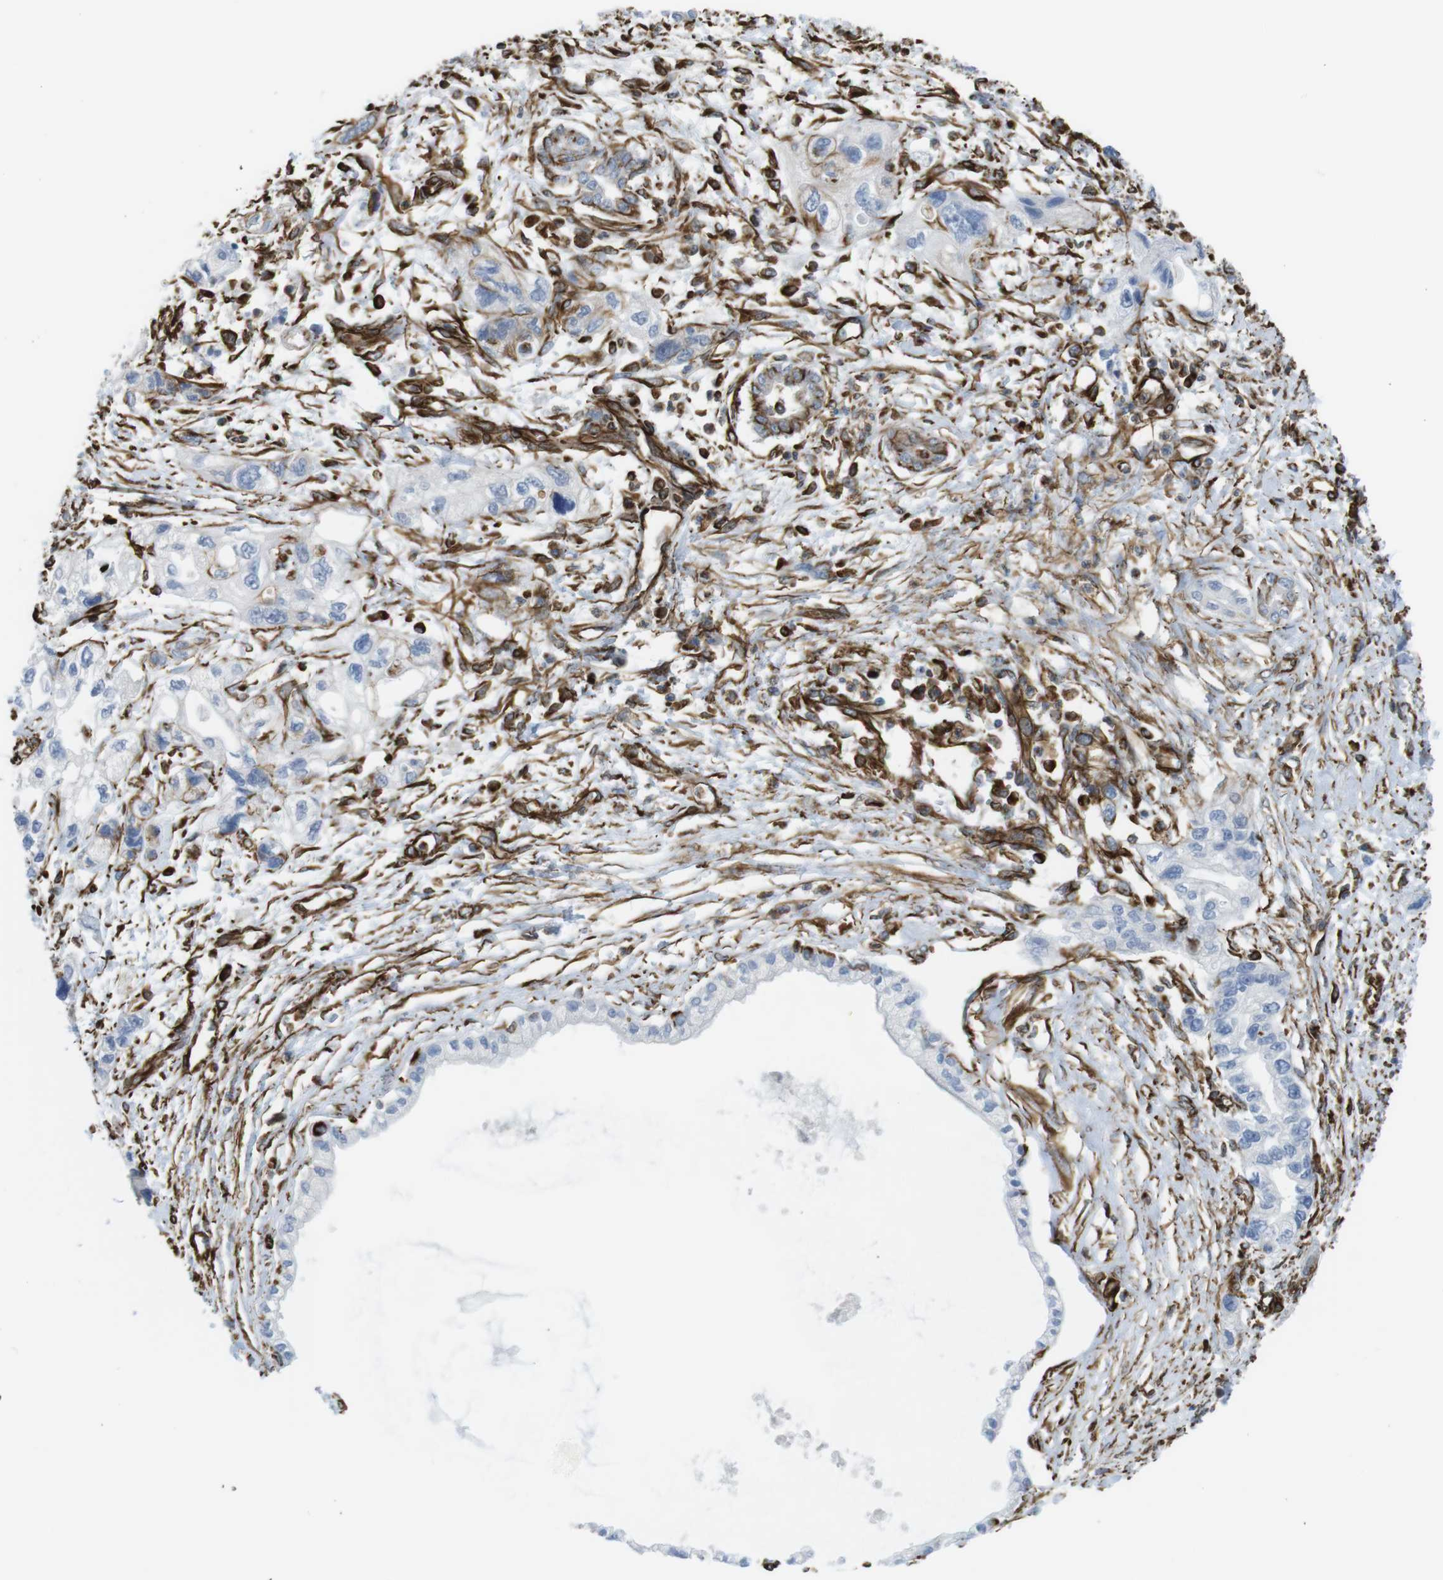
{"staining": {"intensity": "negative", "quantity": "none", "location": "none"}, "tissue": "pancreatic cancer", "cell_type": "Tumor cells", "image_type": "cancer", "snomed": [{"axis": "morphology", "description": "Adenocarcinoma, NOS"}, {"axis": "topography", "description": "Pancreas"}], "caption": "The immunohistochemistry image has no significant staining in tumor cells of adenocarcinoma (pancreatic) tissue.", "gene": "RALGPS1", "patient": {"sex": "male", "age": 56}}